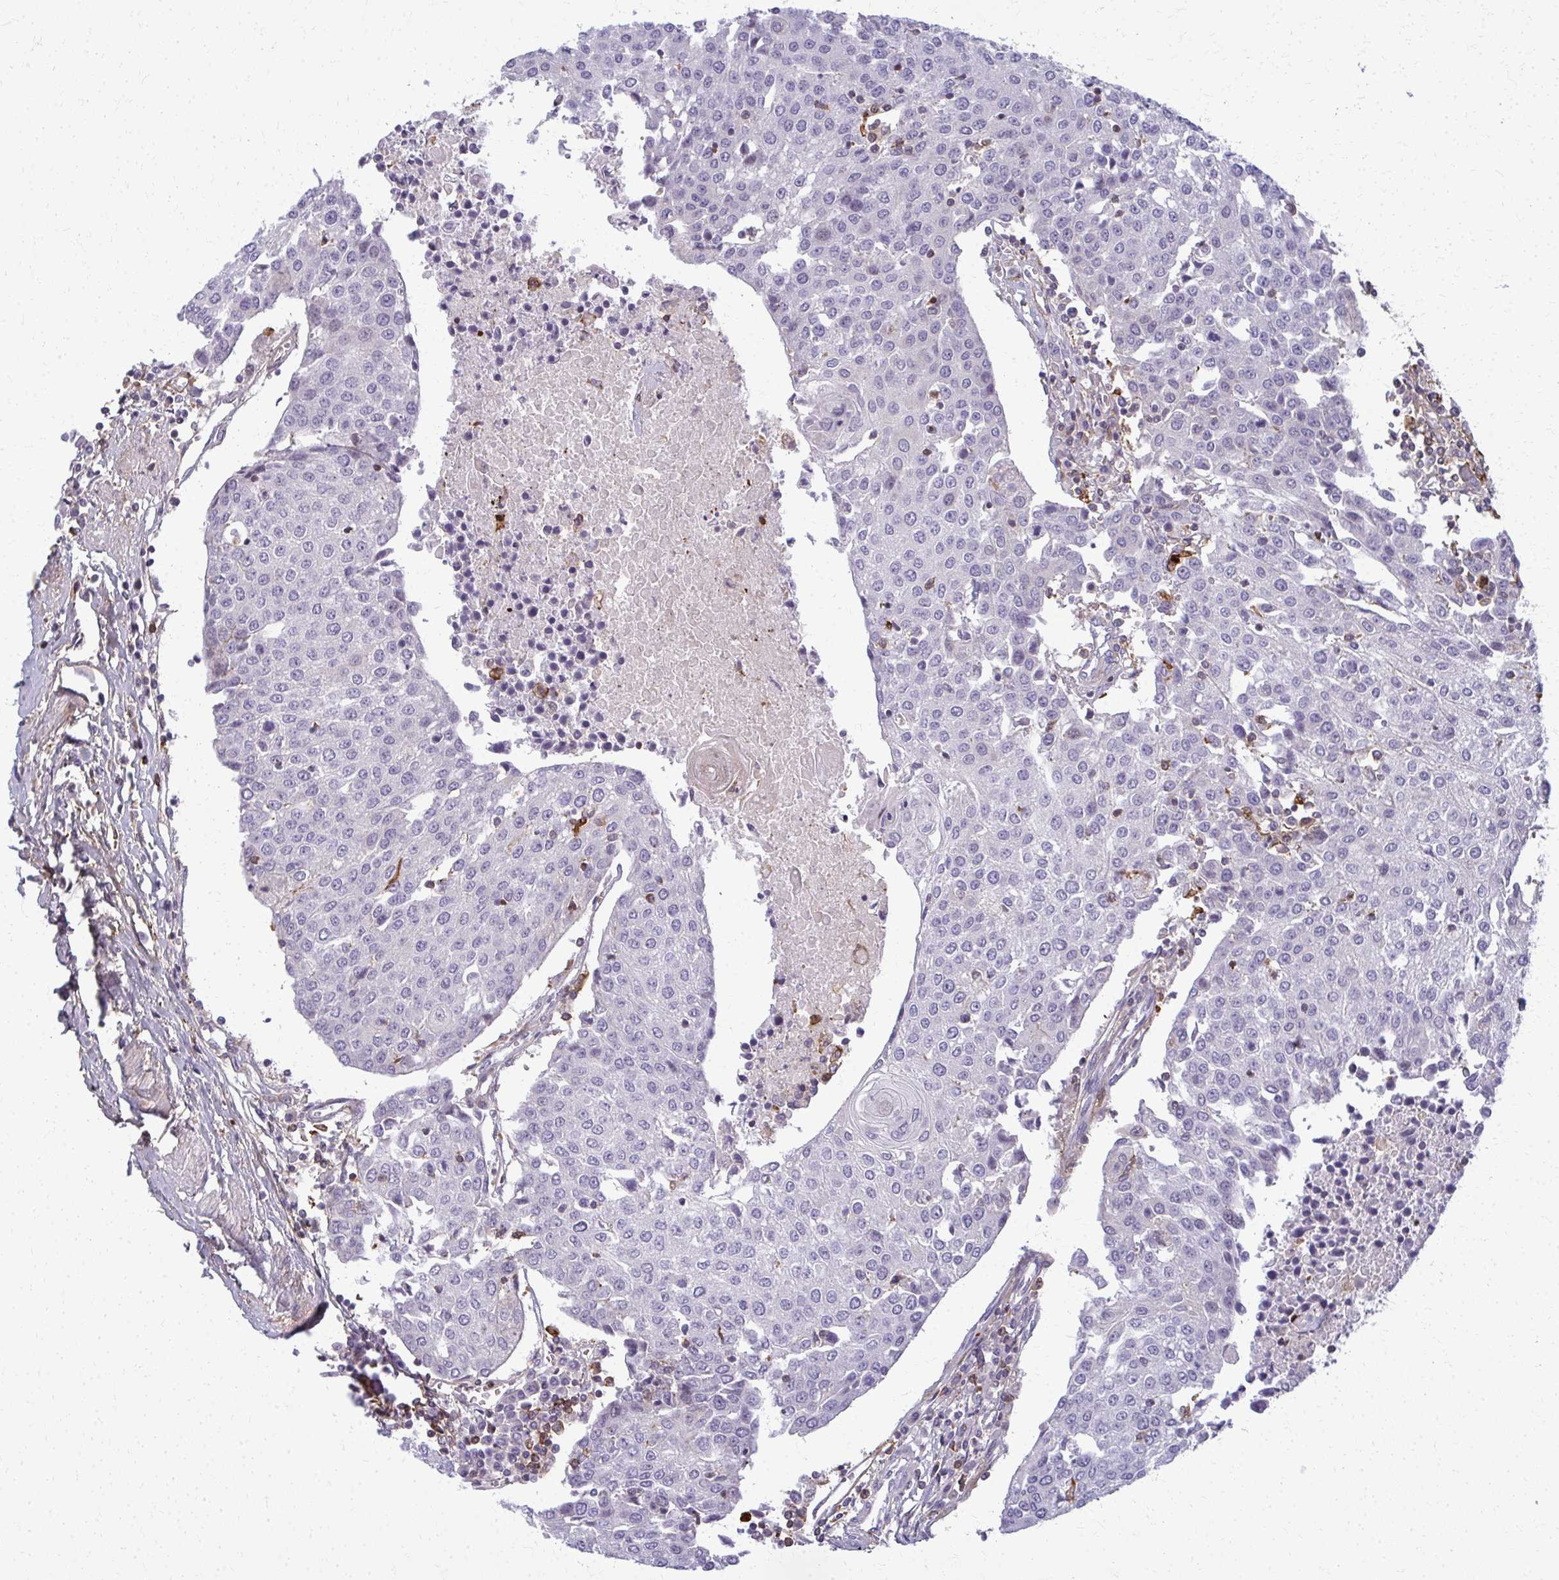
{"staining": {"intensity": "negative", "quantity": "none", "location": "none"}, "tissue": "urothelial cancer", "cell_type": "Tumor cells", "image_type": "cancer", "snomed": [{"axis": "morphology", "description": "Urothelial carcinoma, High grade"}, {"axis": "topography", "description": "Urinary bladder"}], "caption": "There is no significant expression in tumor cells of urothelial carcinoma (high-grade).", "gene": "AP5M1", "patient": {"sex": "female", "age": 85}}